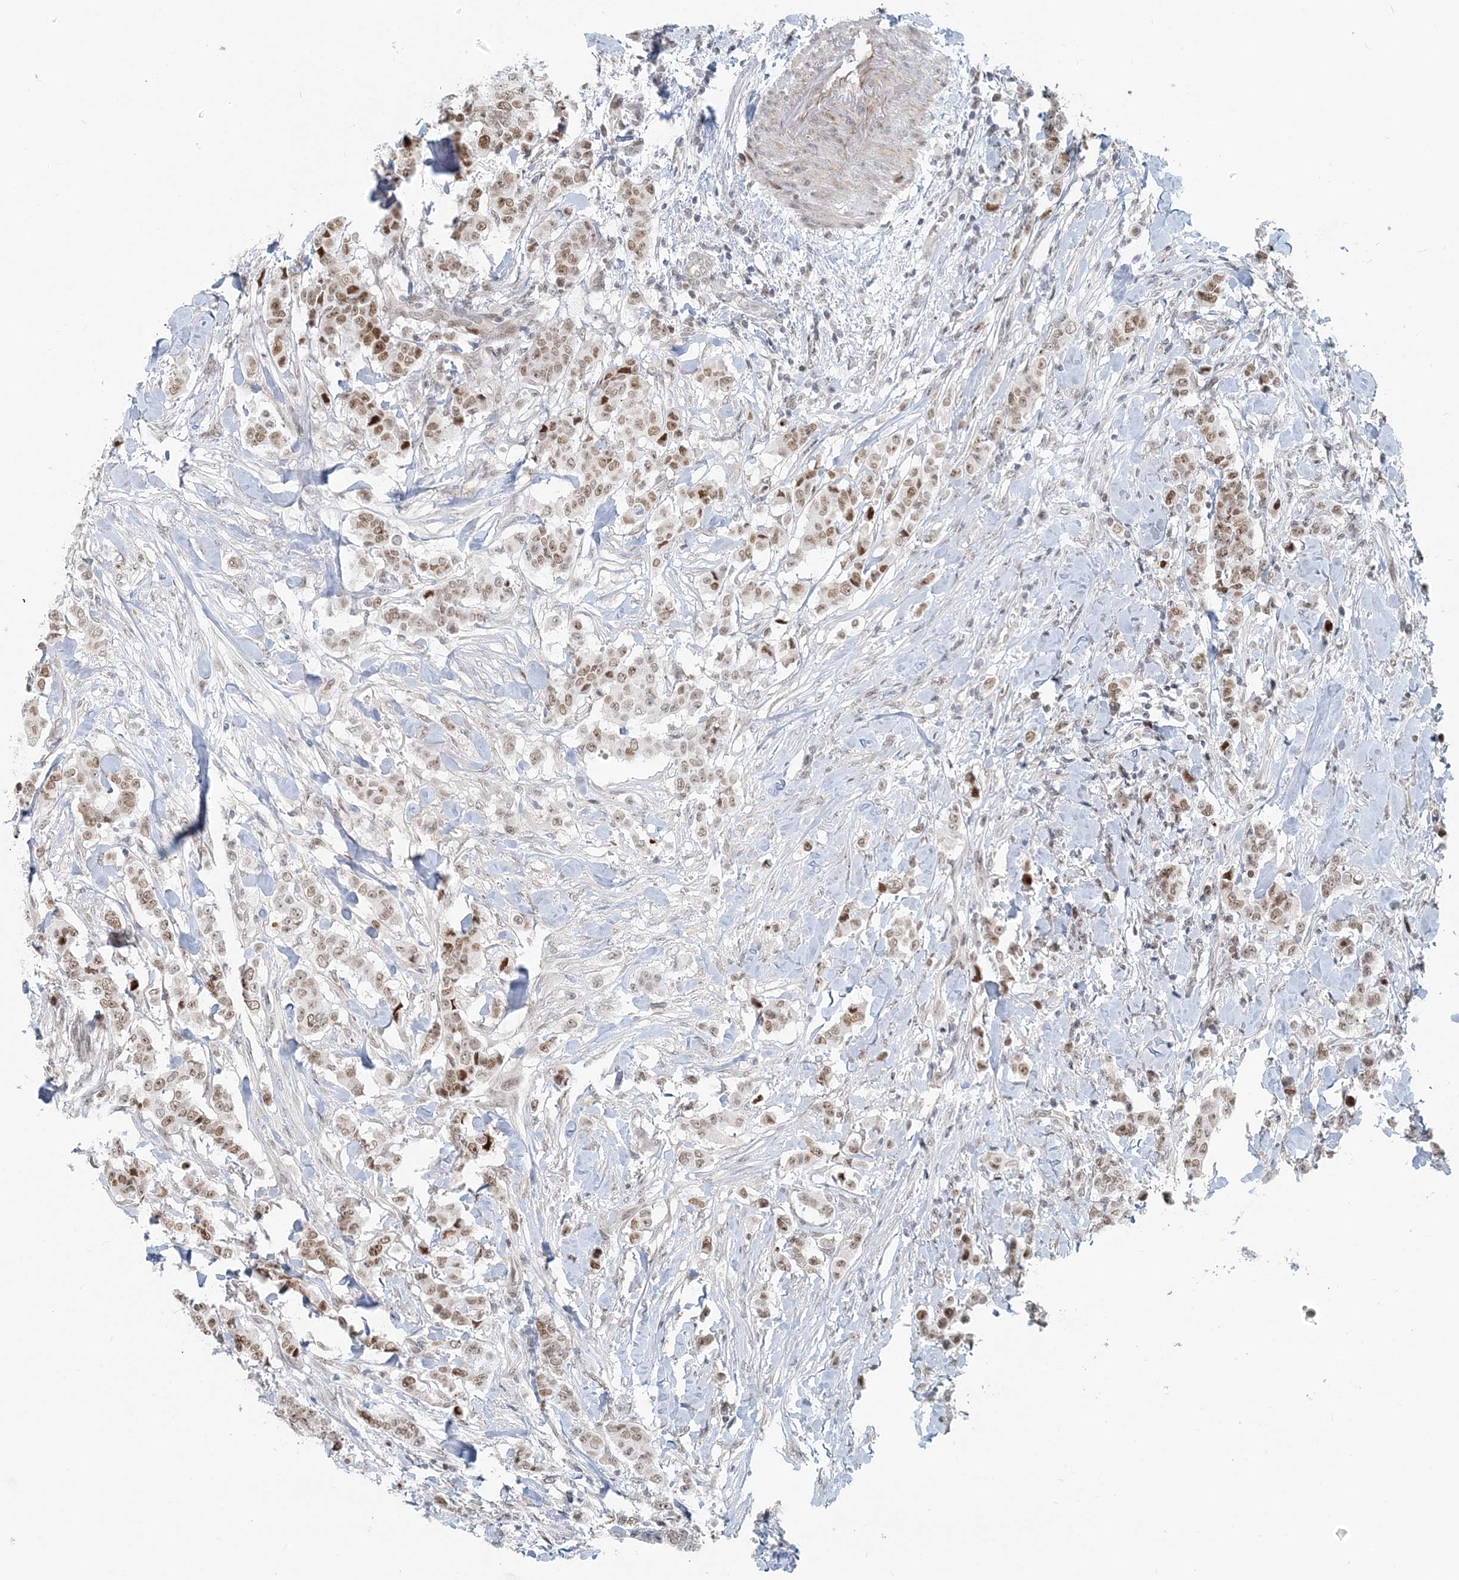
{"staining": {"intensity": "moderate", "quantity": ">75%", "location": "nuclear"}, "tissue": "breast cancer", "cell_type": "Tumor cells", "image_type": "cancer", "snomed": [{"axis": "morphology", "description": "Duct carcinoma"}, {"axis": "topography", "description": "Breast"}], "caption": "Protein expression by immunohistochemistry (IHC) shows moderate nuclear staining in approximately >75% of tumor cells in infiltrating ductal carcinoma (breast).", "gene": "BAZ1B", "patient": {"sex": "female", "age": 40}}